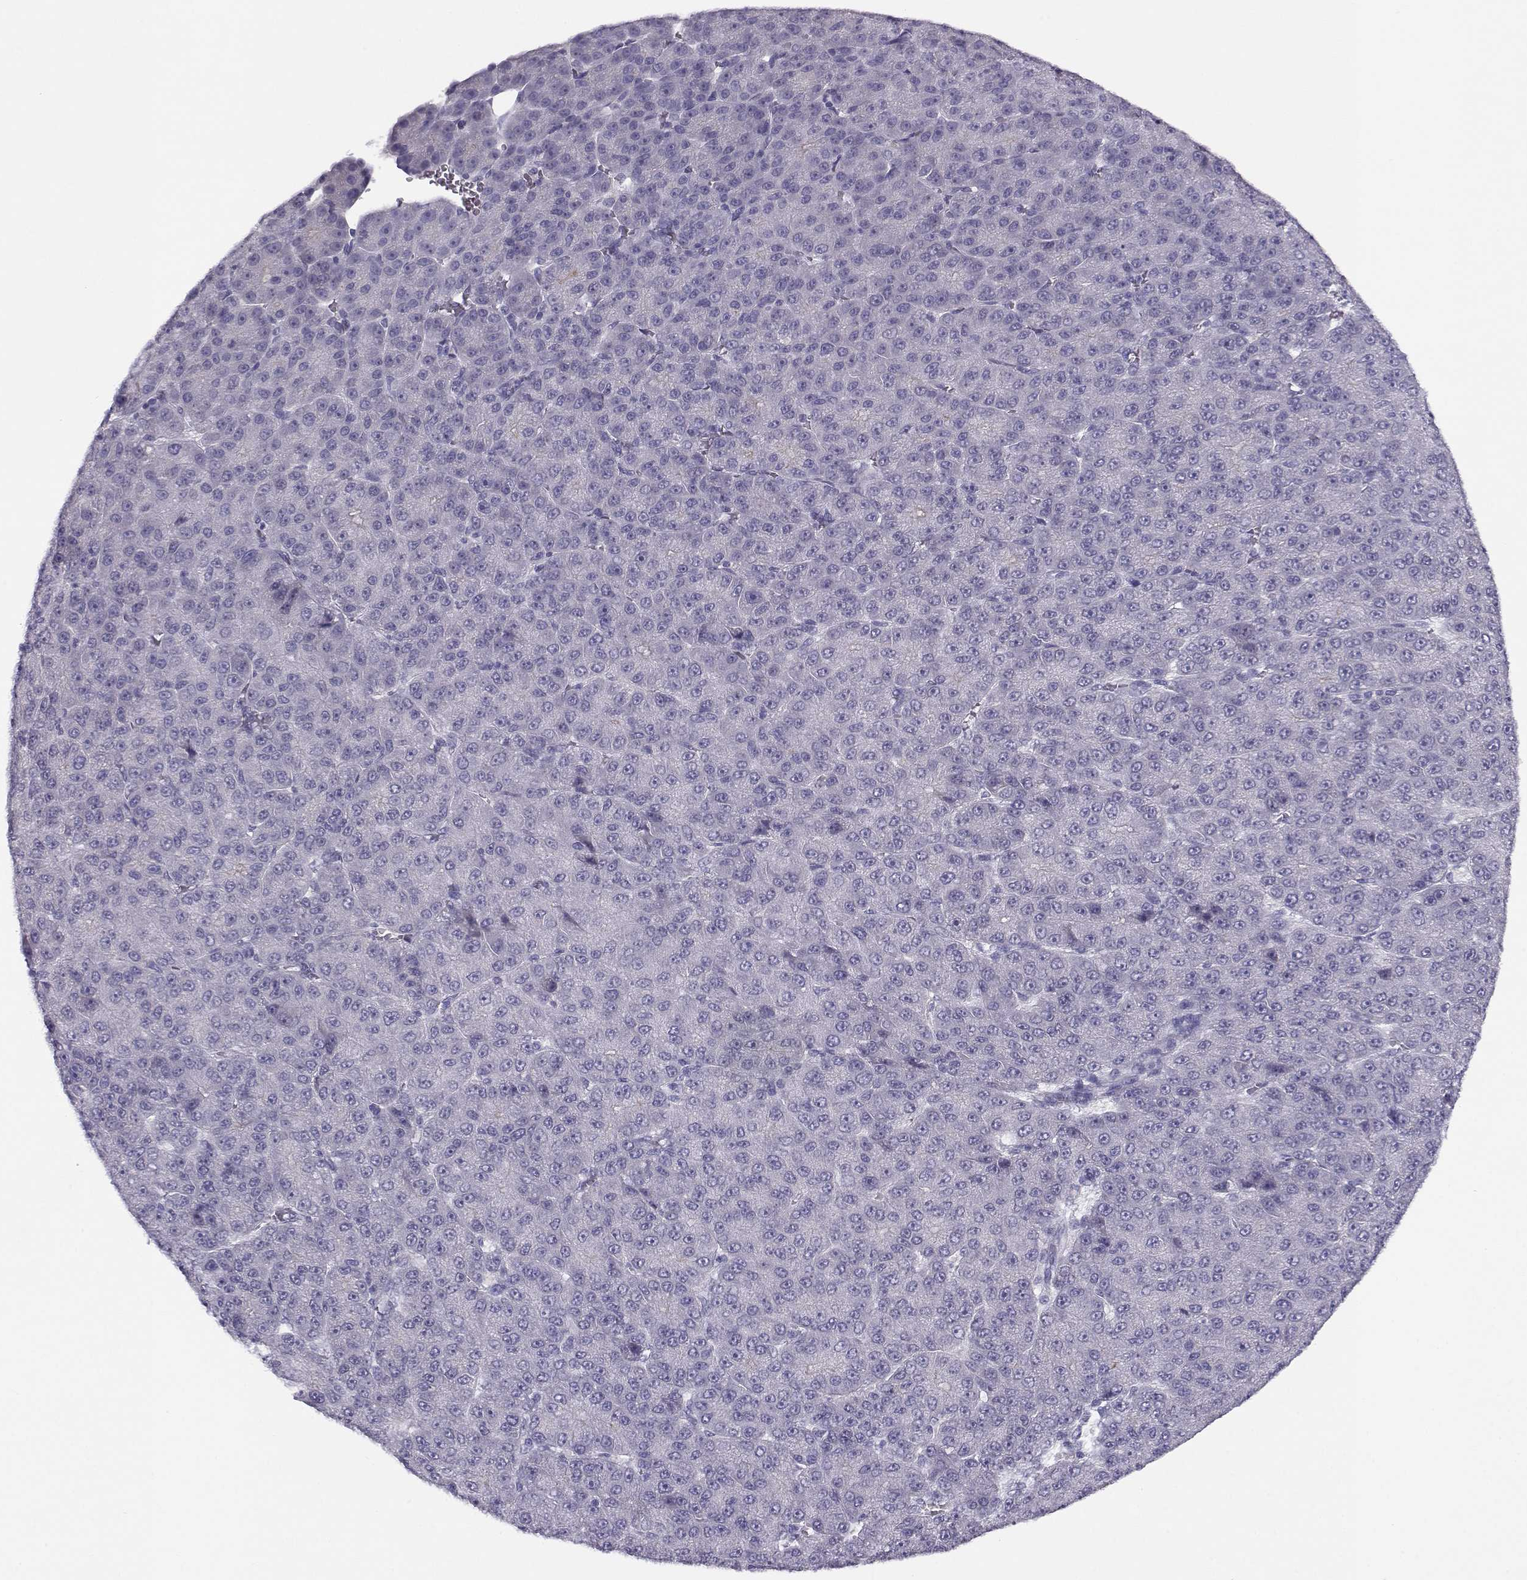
{"staining": {"intensity": "negative", "quantity": "none", "location": "none"}, "tissue": "liver cancer", "cell_type": "Tumor cells", "image_type": "cancer", "snomed": [{"axis": "morphology", "description": "Carcinoma, Hepatocellular, NOS"}, {"axis": "topography", "description": "Liver"}], "caption": "Histopathology image shows no significant protein positivity in tumor cells of liver hepatocellular carcinoma.", "gene": "CFAP77", "patient": {"sex": "male", "age": 67}}